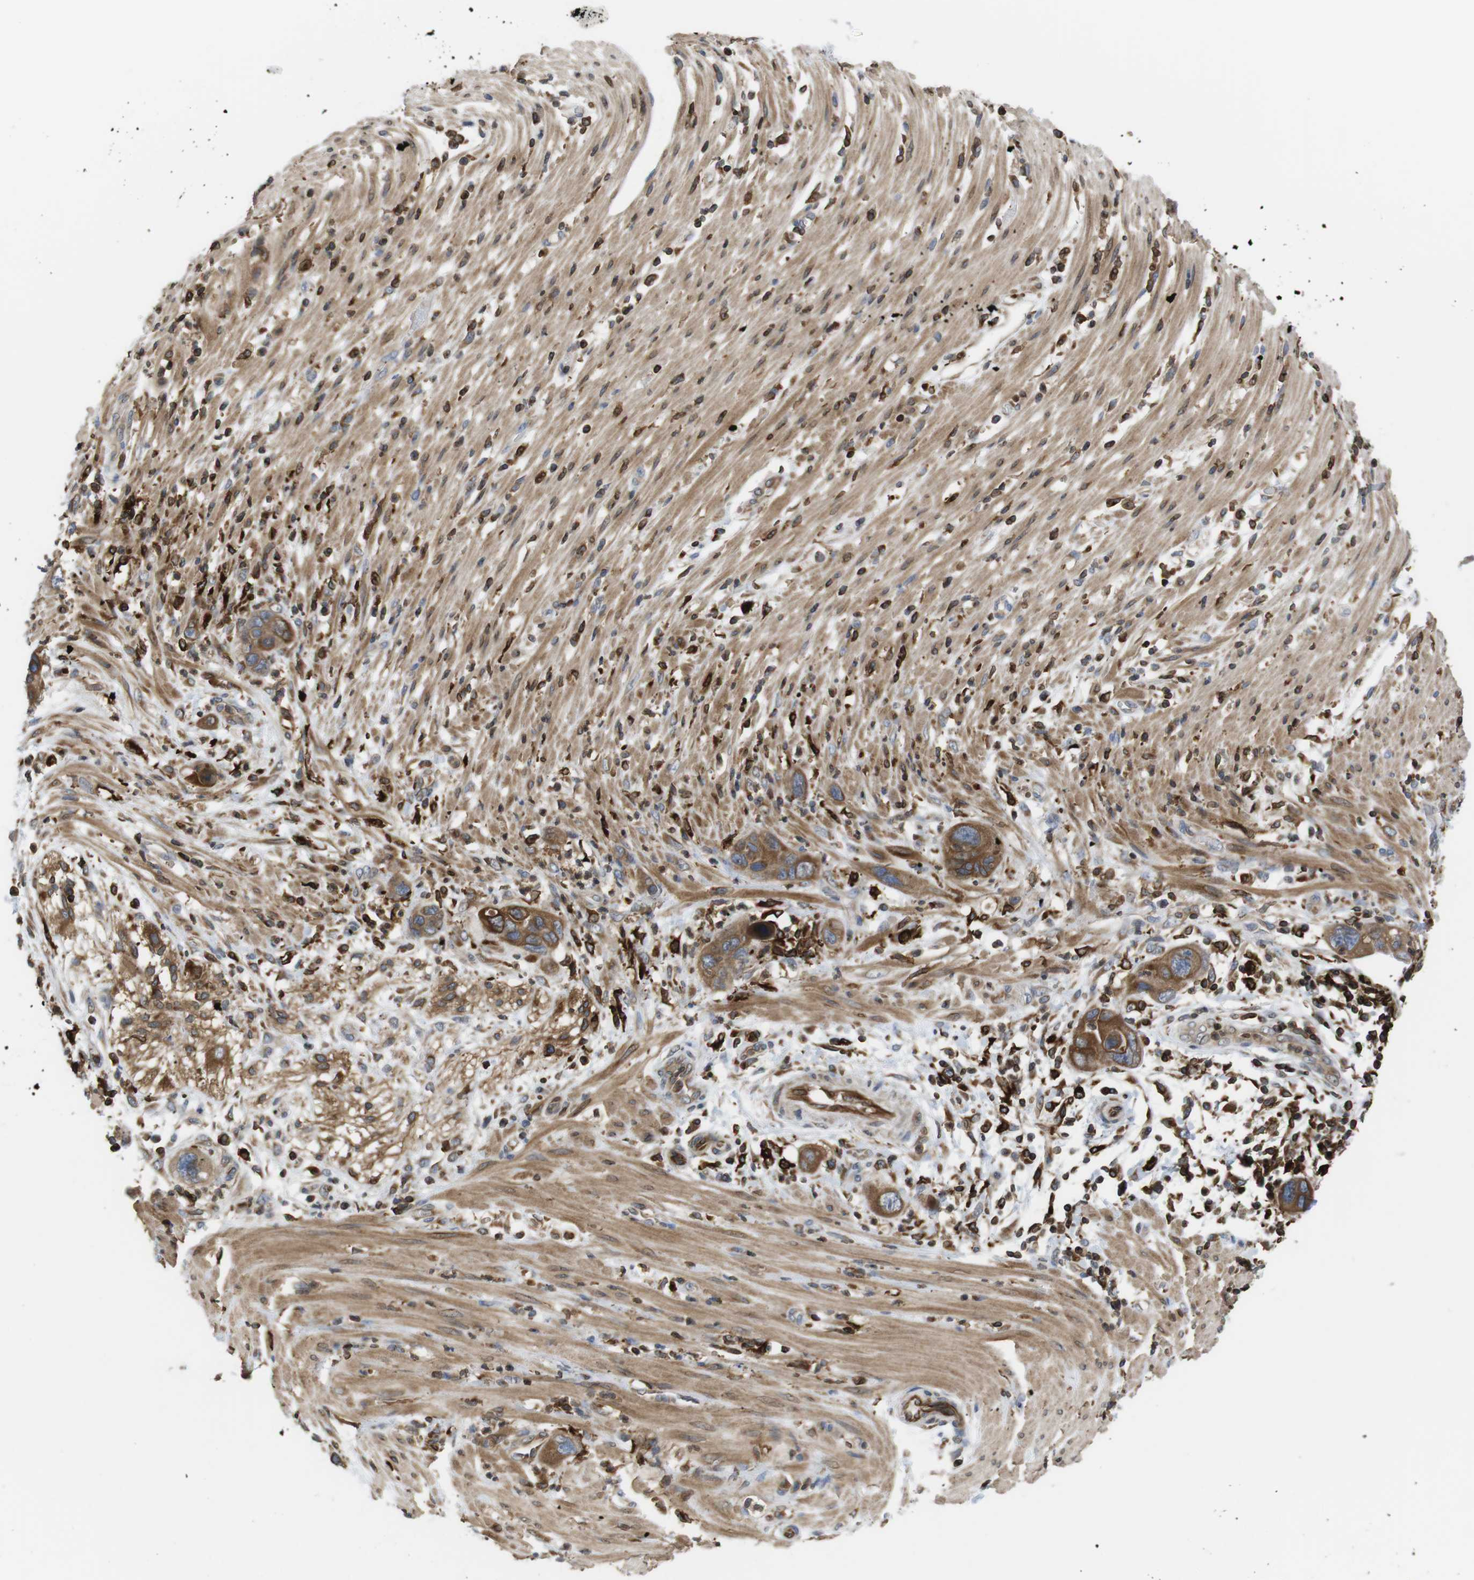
{"staining": {"intensity": "strong", "quantity": ">75%", "location": "cytoplasmic/membranous"}, "tissue": "pancreatic cancer", "cell_type": "Tumor cells", "image_type": "cancer", "snomed": [{"axis": "morphology", "description": "Adenocarcinoma, NOS"}, {"axis": "topography", "description": "Pancreas"}], "caption": "Protein staining demonstrates strong cytoplasmic/membranous positivity in approximately >75% of tumor cells in pancreatic cancer.", "gene": "ARL6IP5", "patient": {"sex": "female", "age": 71}}